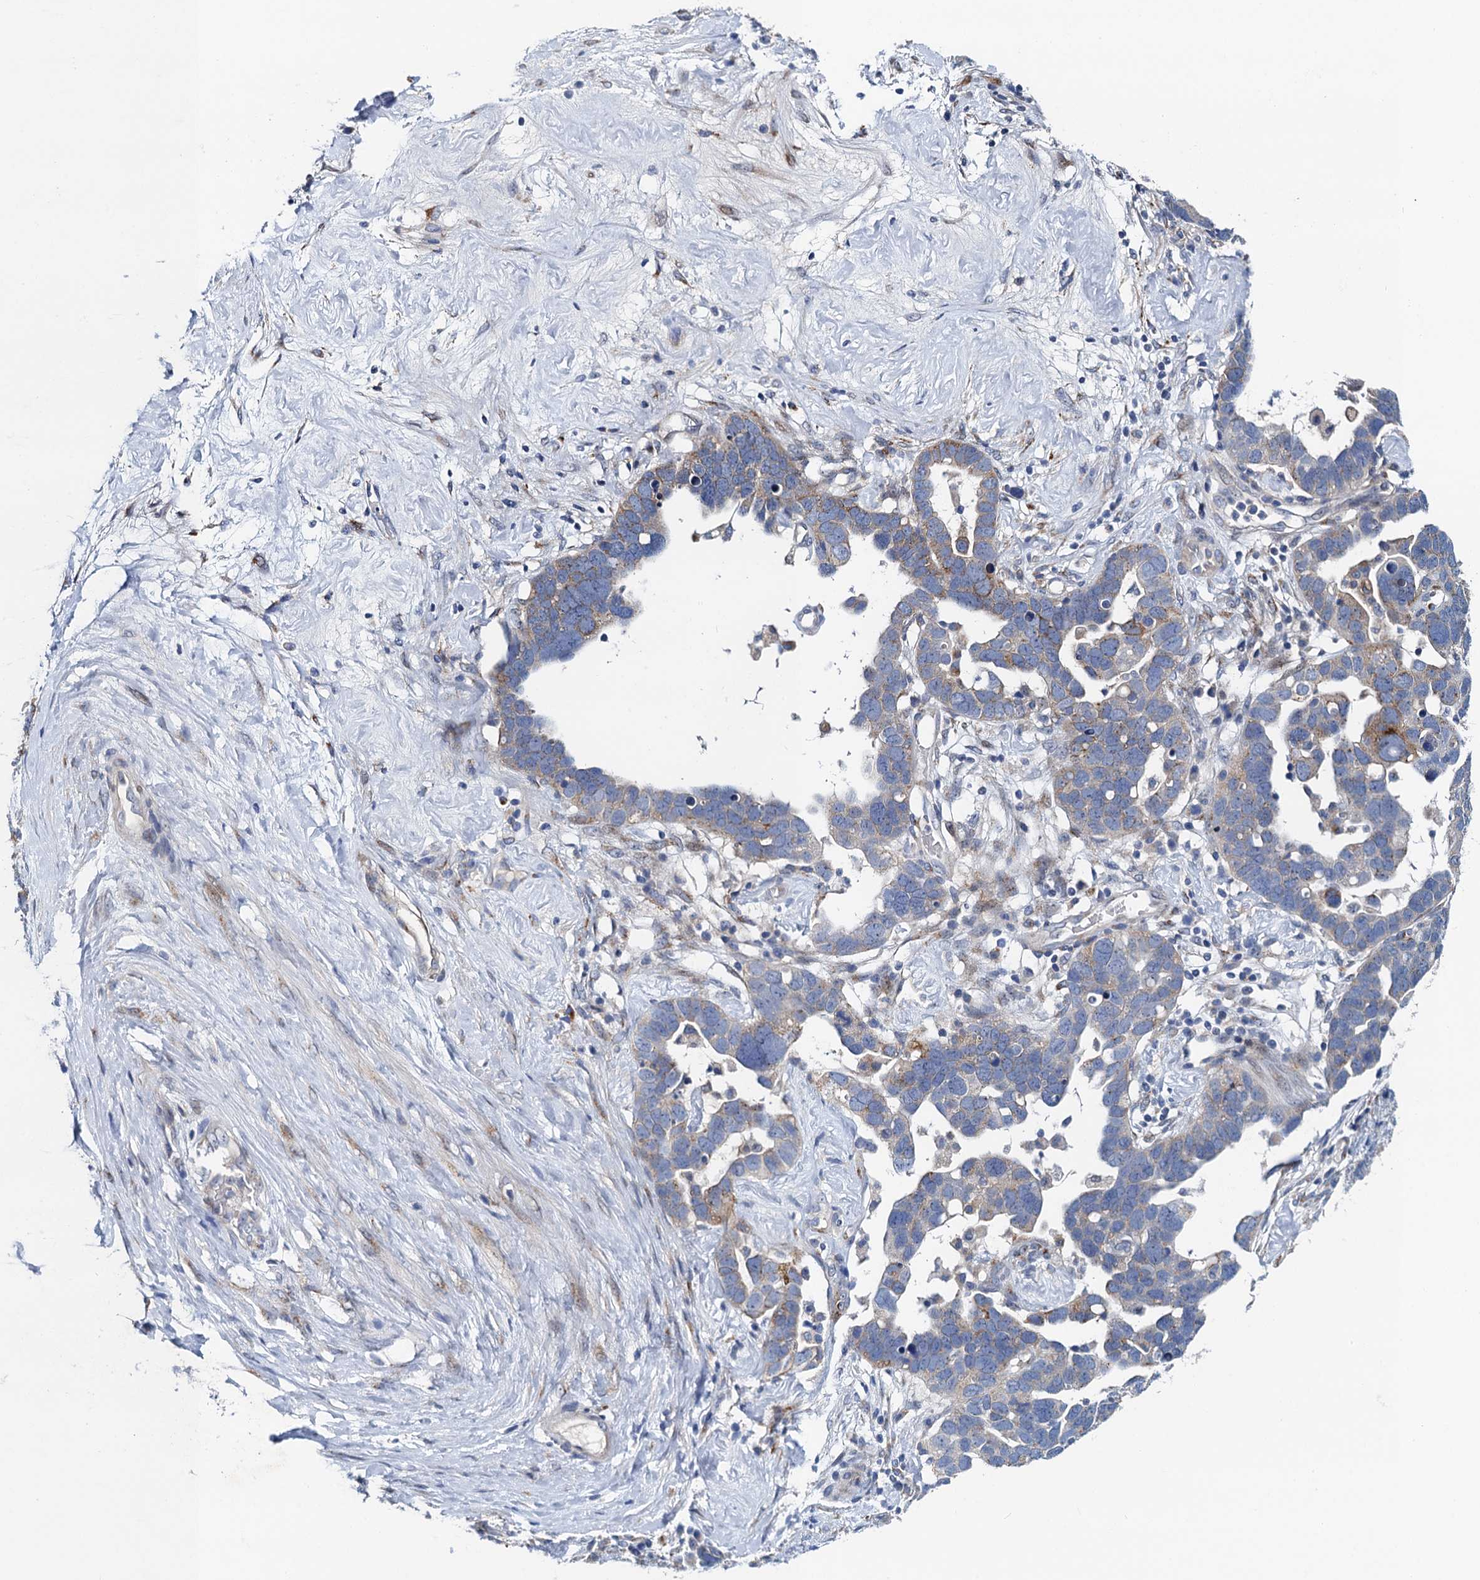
{"staining": {"intensity": "negative", "quantity": "none", "location": "none"}, "tissue": "ovarian cancer", "cell_type": "Tumor cells", "image_type": "cancer", "snomed": [{"axis": "morphology", "description": "Cystadenocarcinoma, serous, NOS"}, {"axis": "topography", "description": "Ovary"}], "caption": "A photomicrograph of ovarian cancer stained for a protein demonstrates no brown staining in tumor cells. The staining was performed using DAB to visualize the protein expression in brown, while the nuclei were stained in blue with hematoxylin (Magnification: 20x).", "gene": "NBEA", "patient": {"sex": "female", "age": 54}}